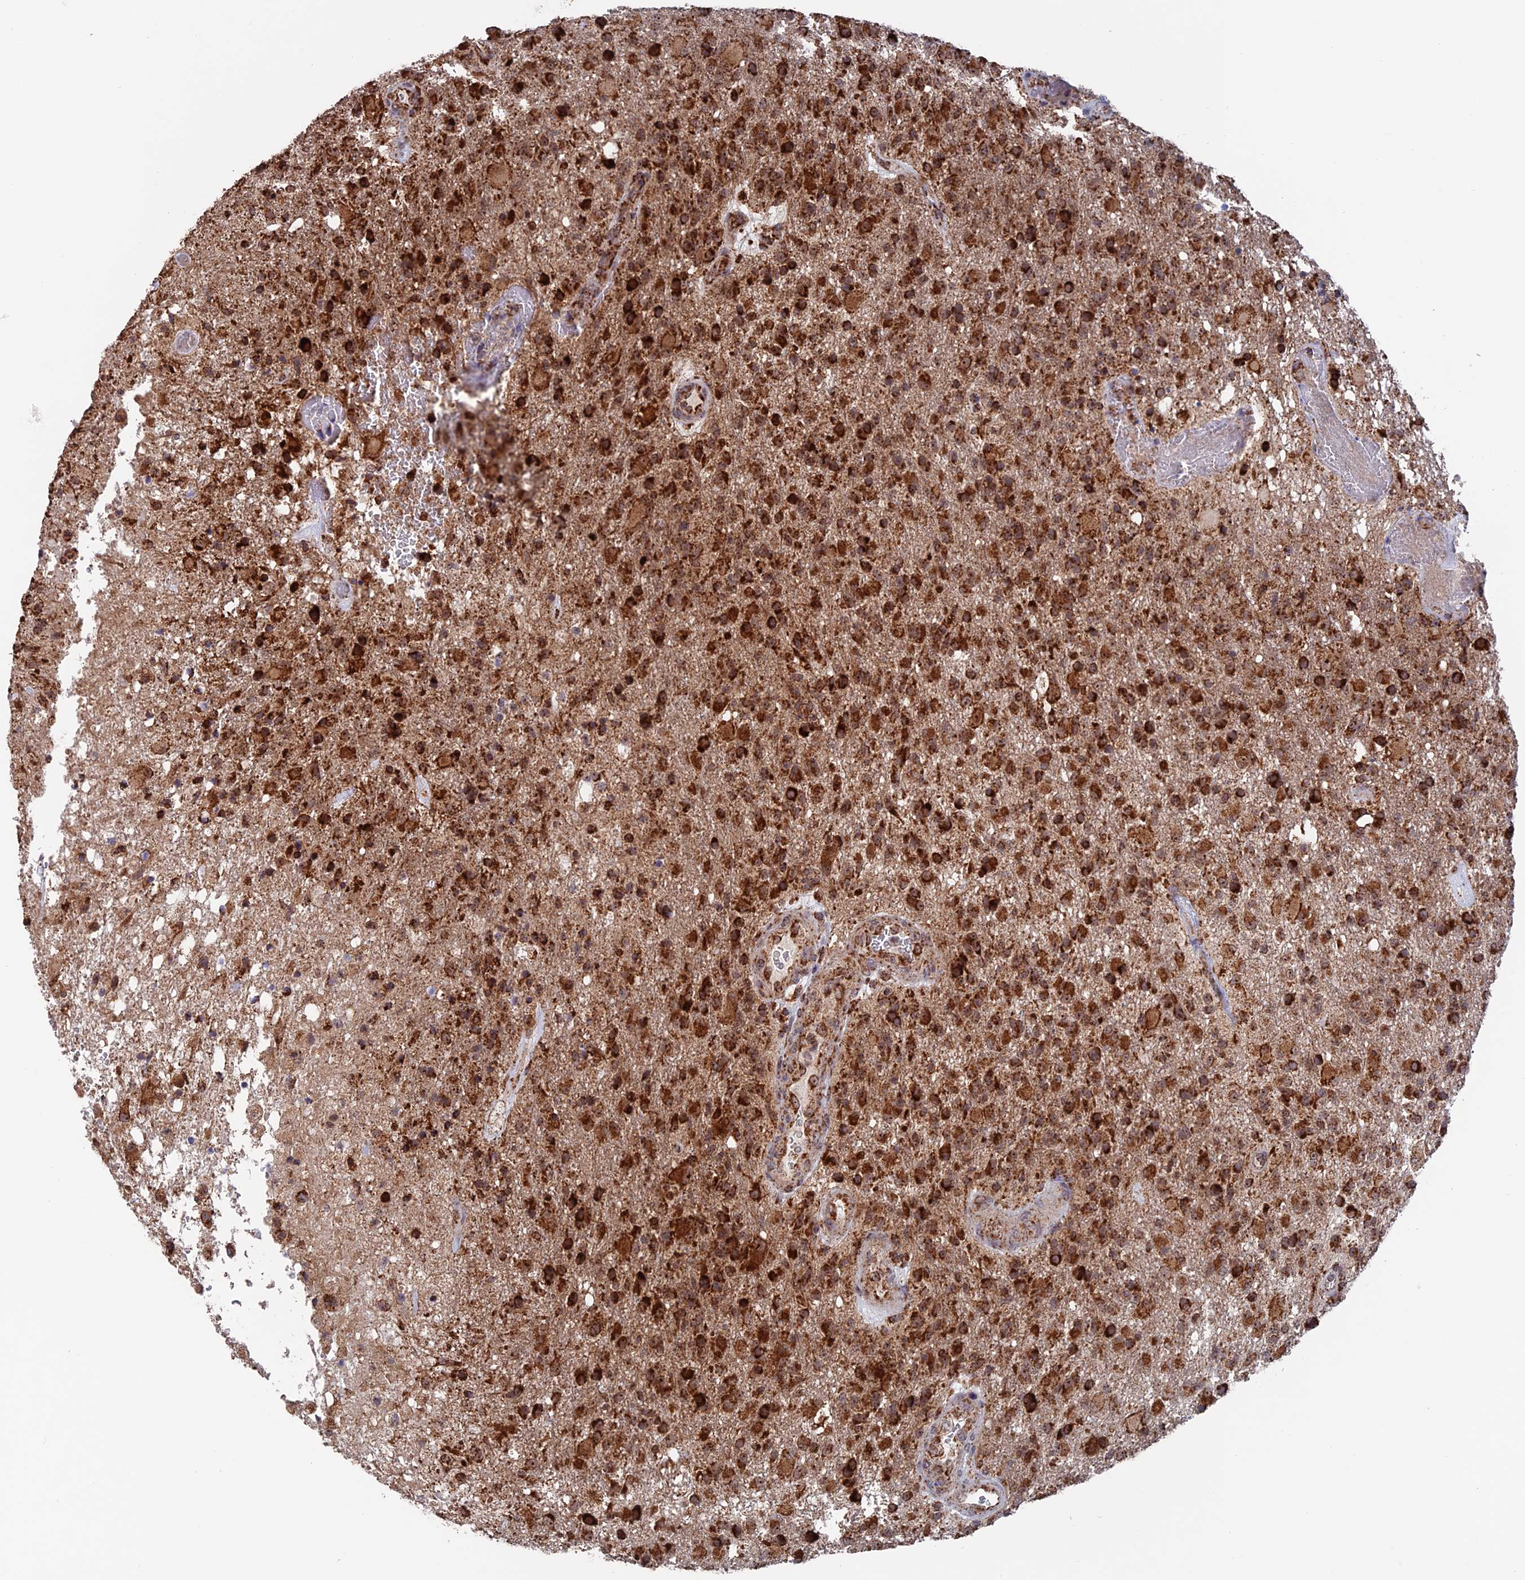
{"staining": {"intensity": "strong", "quantity": ">75%", "location": "cytoplasmic/membranous"}, "tissue": "glioma", "cell_type": "Tumor cells", "image_type": "cancer", "snomed": [{"axis": "morphology", "description": "Glioma, malignant, High grade"}, {"axis": "topography", "description": "Brain"}], "caption": "Tumor cells reveal high levels of strong cytoplasmic/membranous positivity in approximately >75% of cells in human high-grade glioma (malignant).", "gene": "DTYMK", "patient": {"sex": "female", "age": 74}}